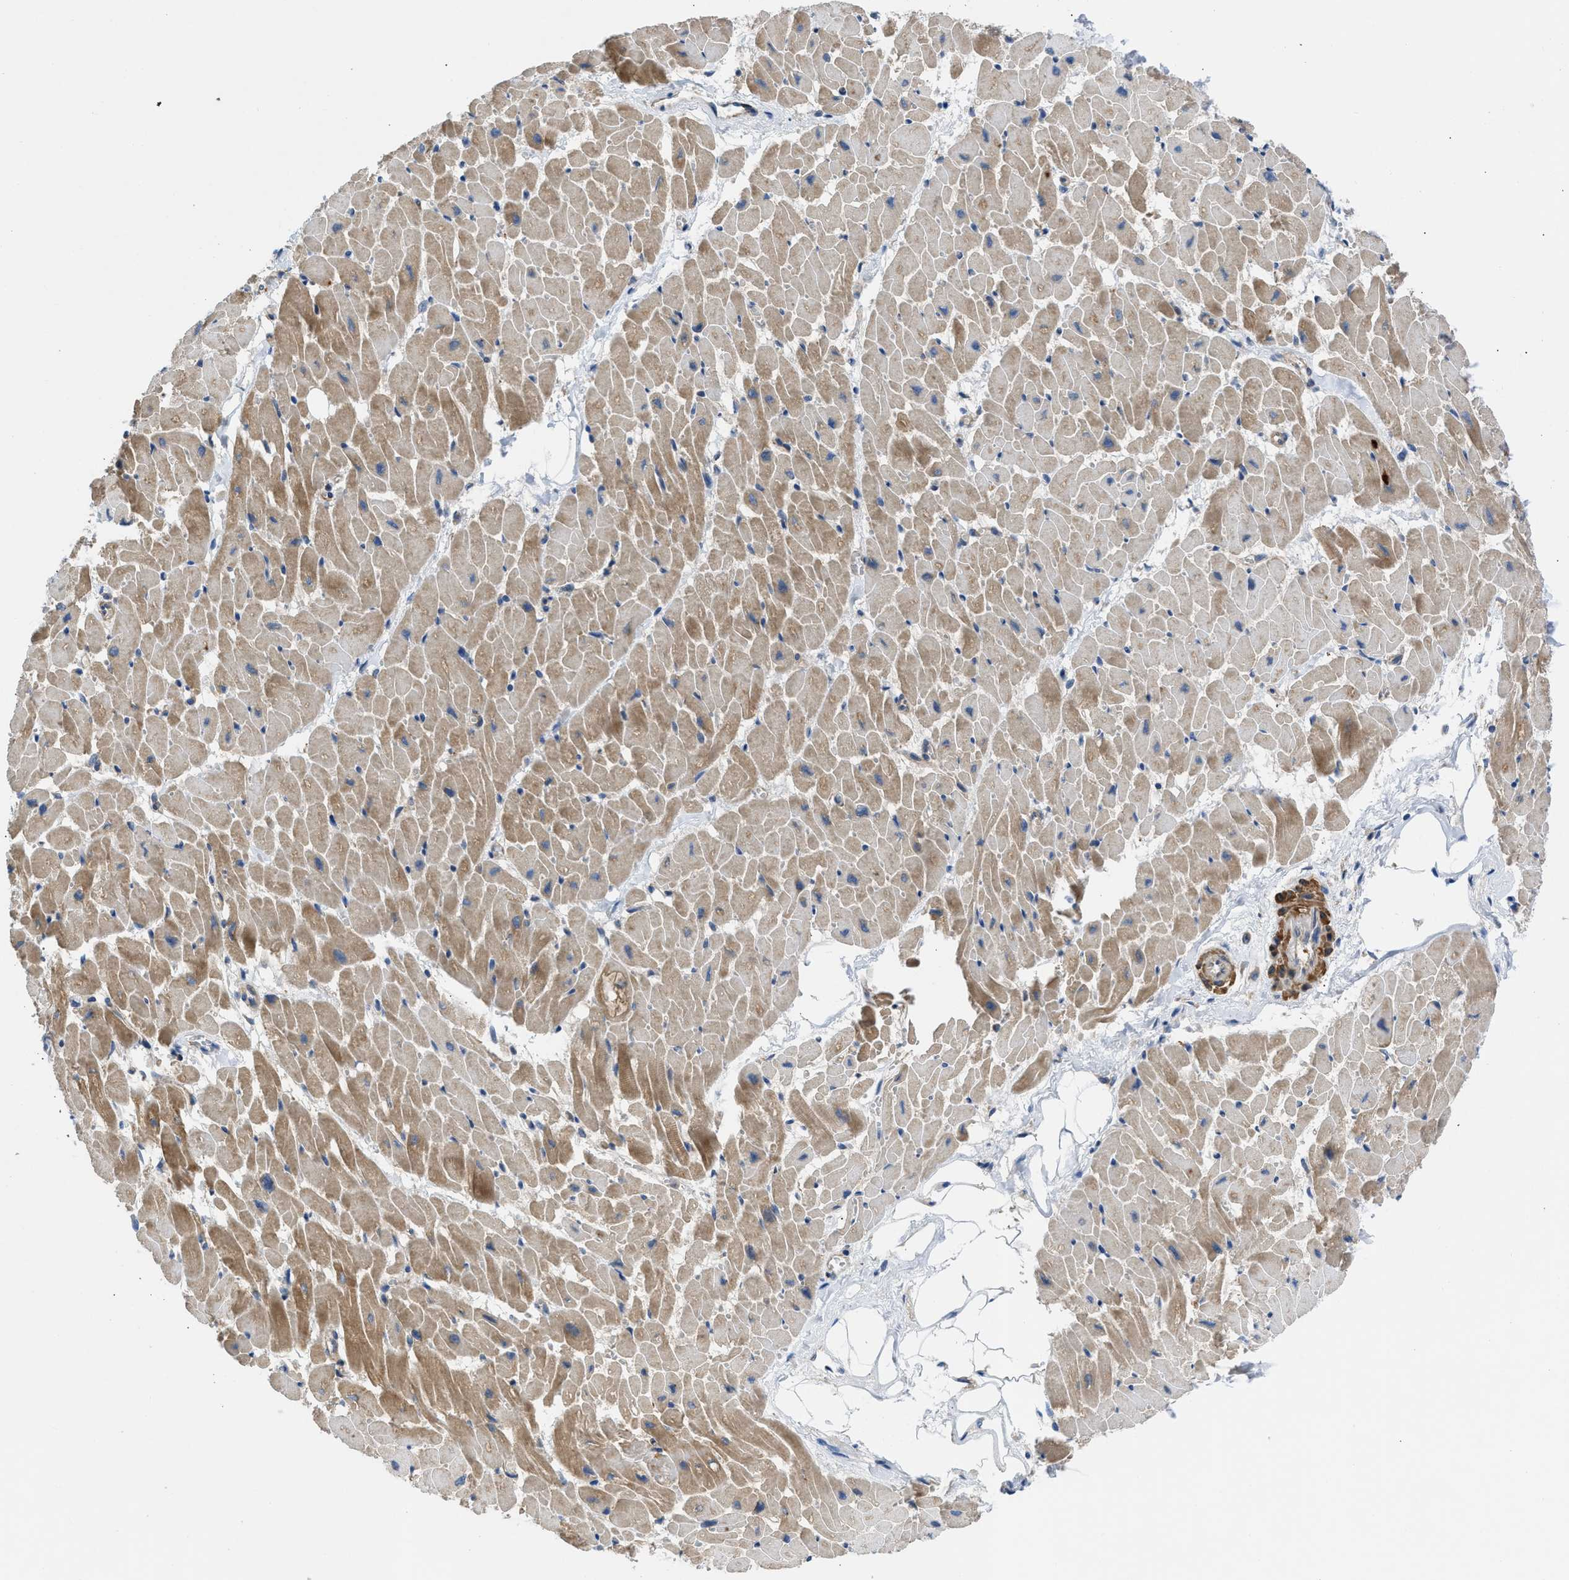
{"staining": {"intensity": "moderate", "quantity": ">75%", "location": "cytoplasmic/membranous"}, "tissue": "heart muscle", "cell_type": "Cardiomyocytes", "image_type": "normal", "snomed": [{"axis": "morphology", "description": "Normal tissue, NOS"}, {"axis": "topography", "description": "Heart"}], "caption": "A high-resolution micrograph shows IHC staining of benign heart muscle, which demonstrates moderate cytoplasmic/membranous positivity in approximately >75% of cardiomyocytes.", "gene": "CHKB", "patient": {"sex": "female", "age": 19}}